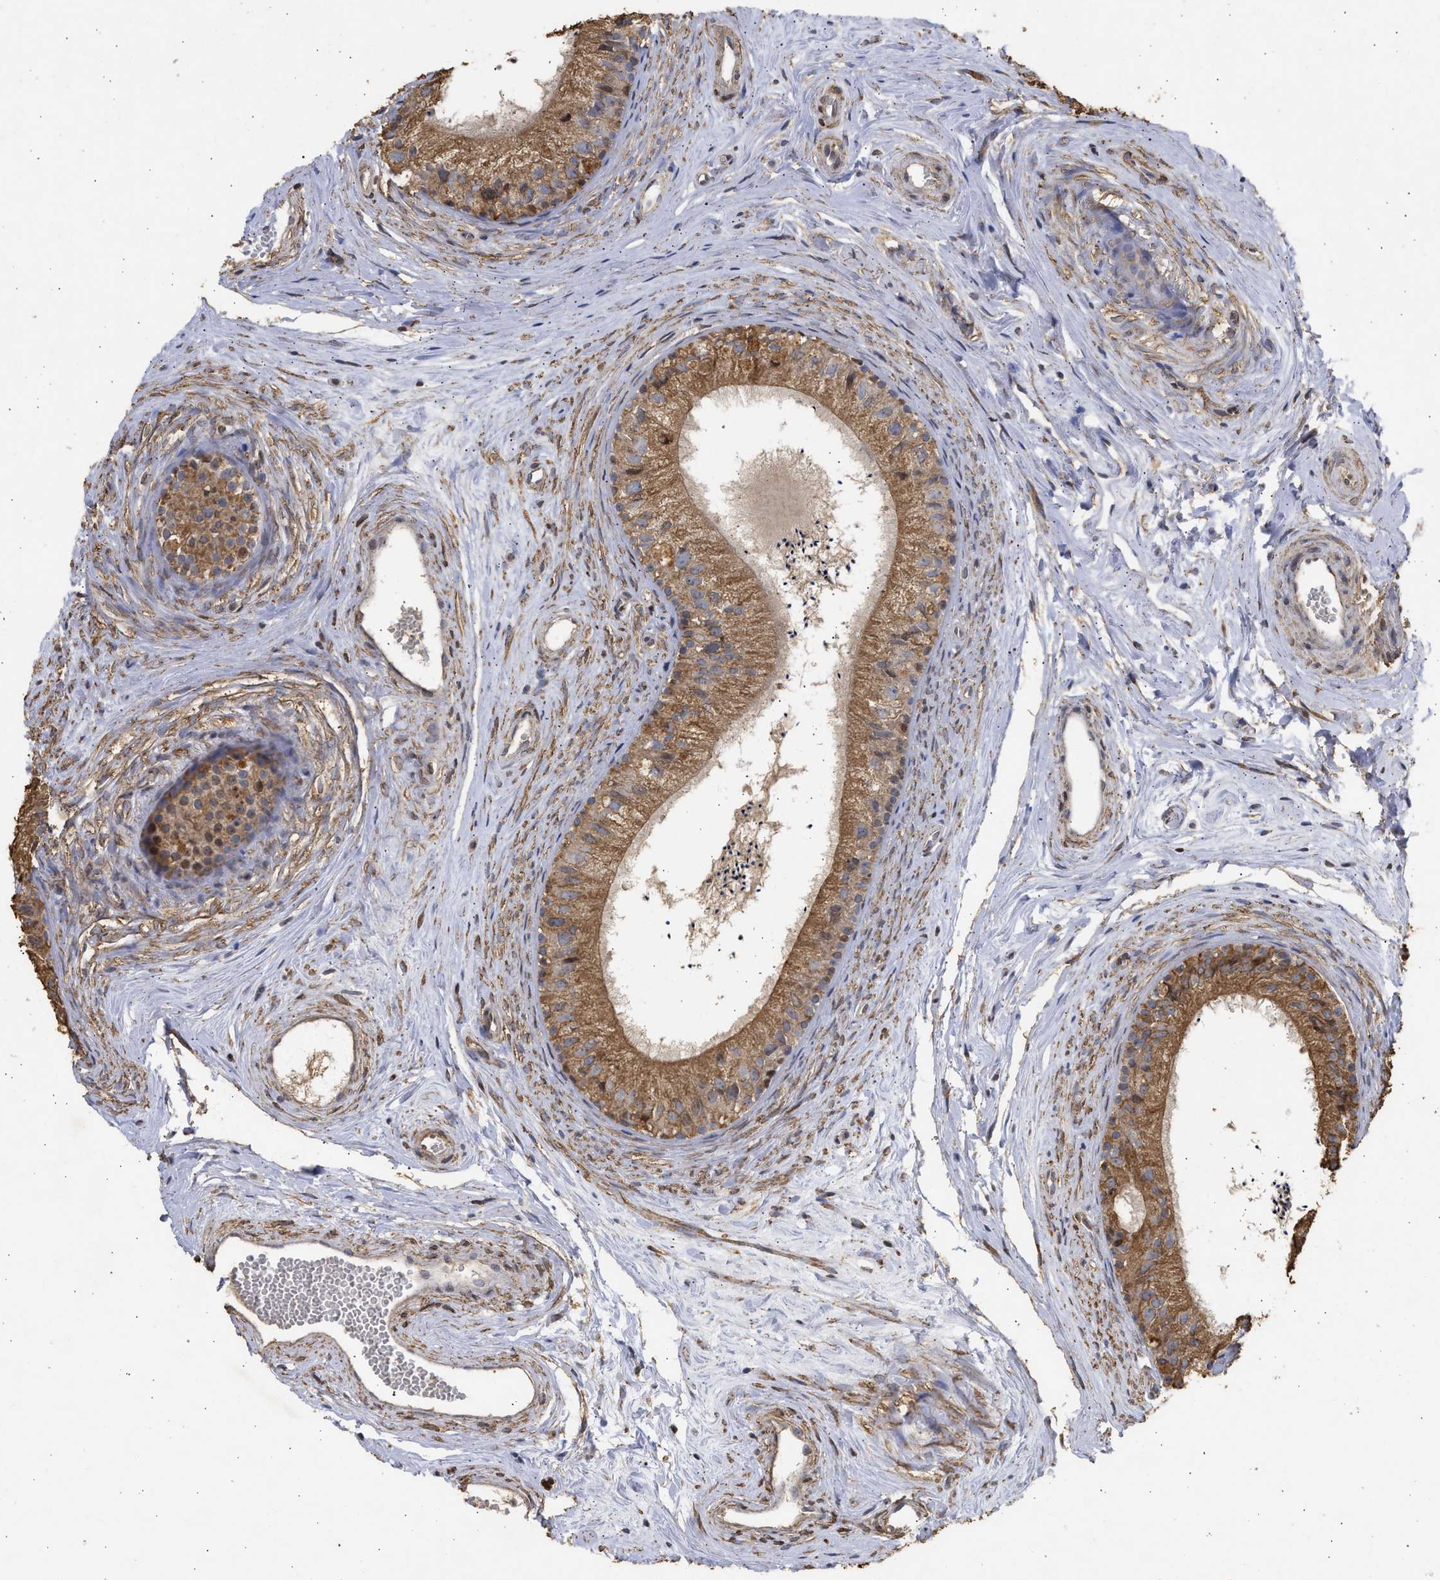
{"staining": {"intensity": "moderate", "quantity": ">75%", "location": "cytoplasmic/membranous"}, "tissue": "epididymis", "cell_type": "Glandular cells", "image_type": "normal", "snomed": [{"axis": "morphology", "description": "Normal tissue, NOS"}, {"axis": "topography", "description": "Epididymis"}], "caption": "Protein expression analysis of benign epididymis displays moderate cytoplasmic/membranous staining in about >75% of glandular cells.", "gene": "ENSG00000142539", "patient": {"sex": "male", "age": 56}}